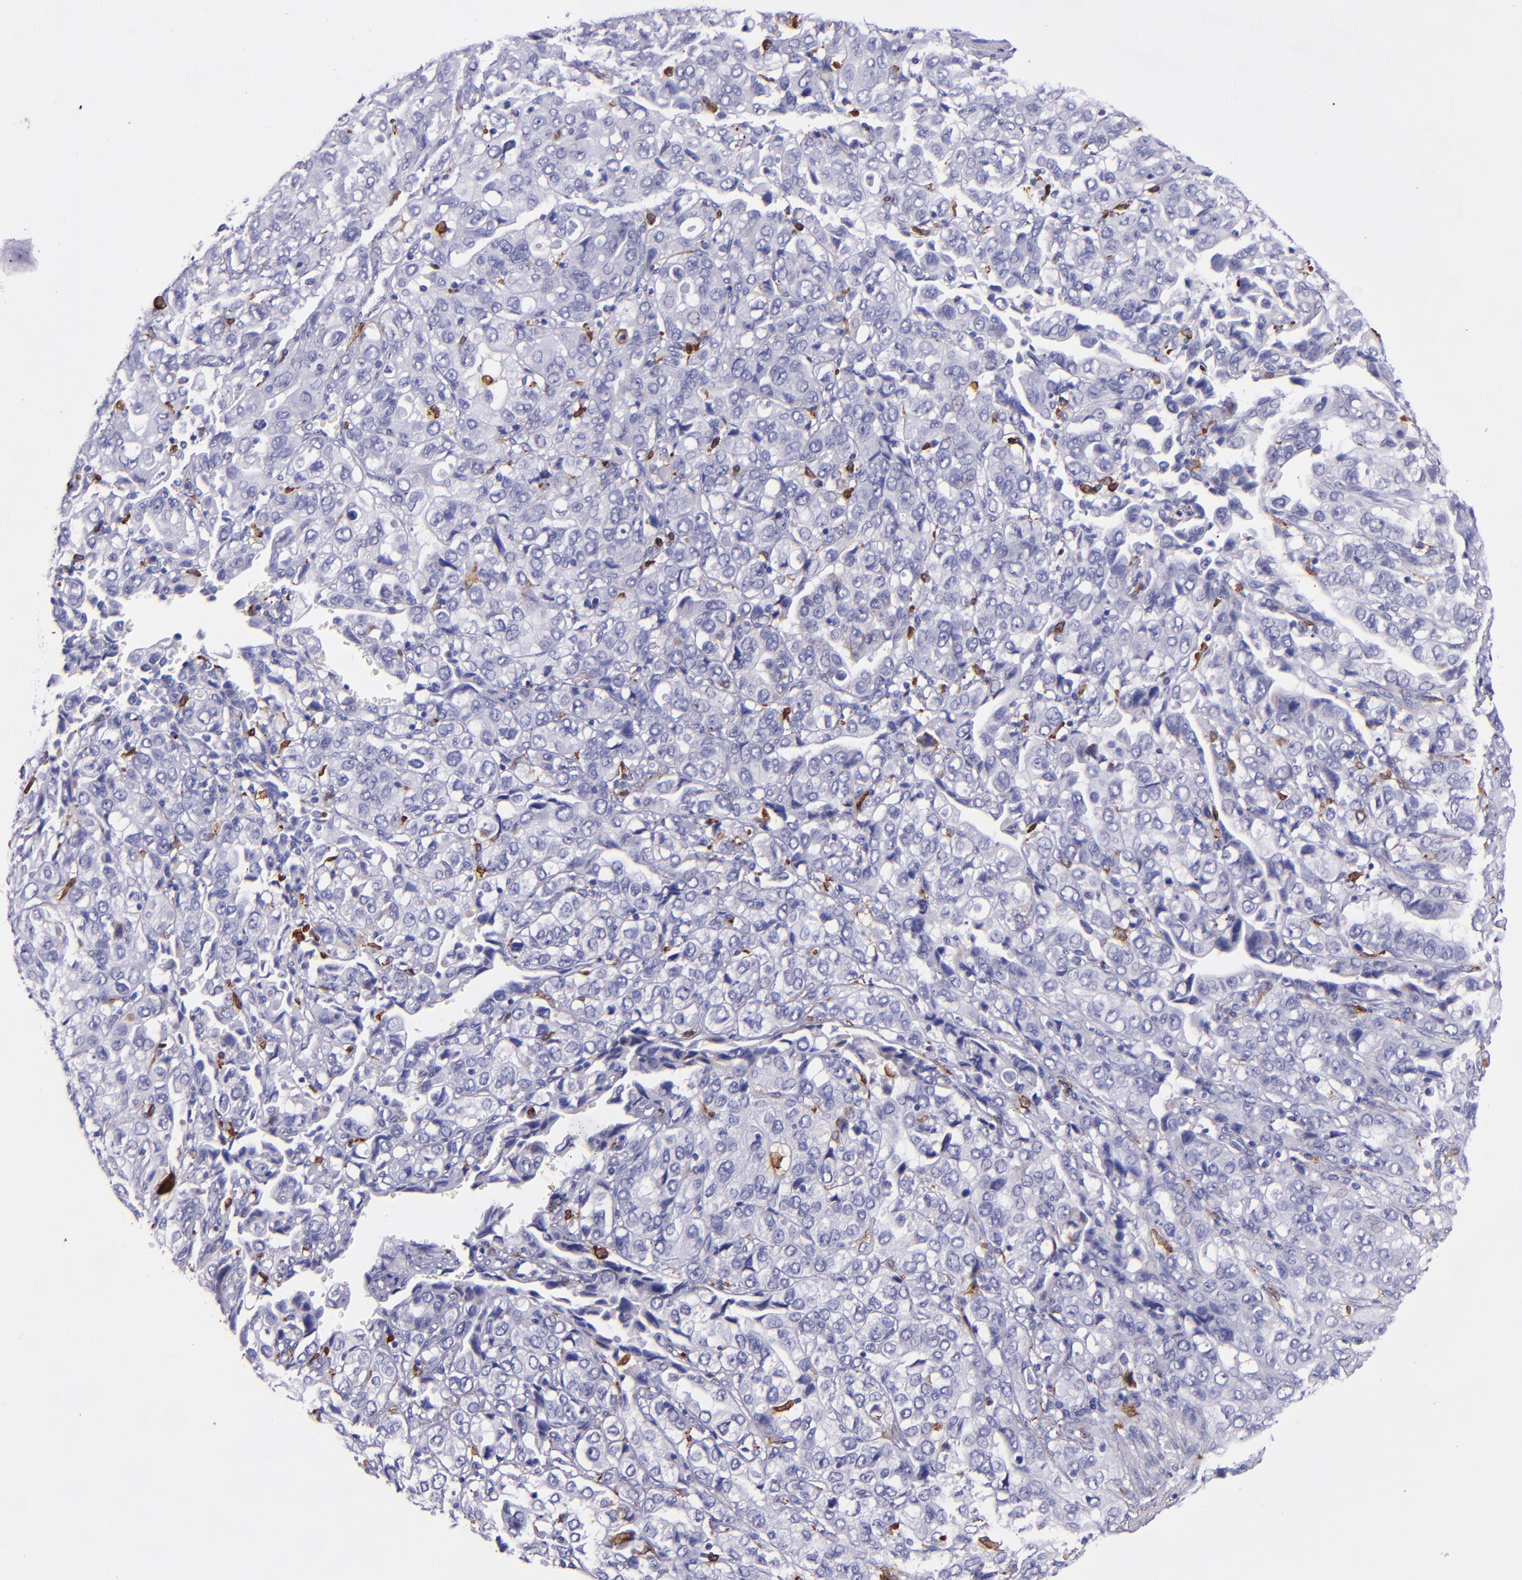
{"staining": {"intensity": "negative", "quantity": "none", "location": "none"}, "tissue": "stomach cancer", "cell_type": "Tumor cells", "image_type": "cancer", "snomed": [{"axis": "morphology", "description": "Adenocarcinoma, NOS"}, {"axis": "topography", "description": "Stomach, upper"}], "caption": "High magnification brightfield microscopy of stomach cancer (adenocarcinoma) stained with DAB (3,3'-diaminobenzidine) (brown) and counterstained with hematoxylin (blue): tumor cells show no significant expression.", "gene": "CD163", "patient": {"sex": "male", "age": 76}}